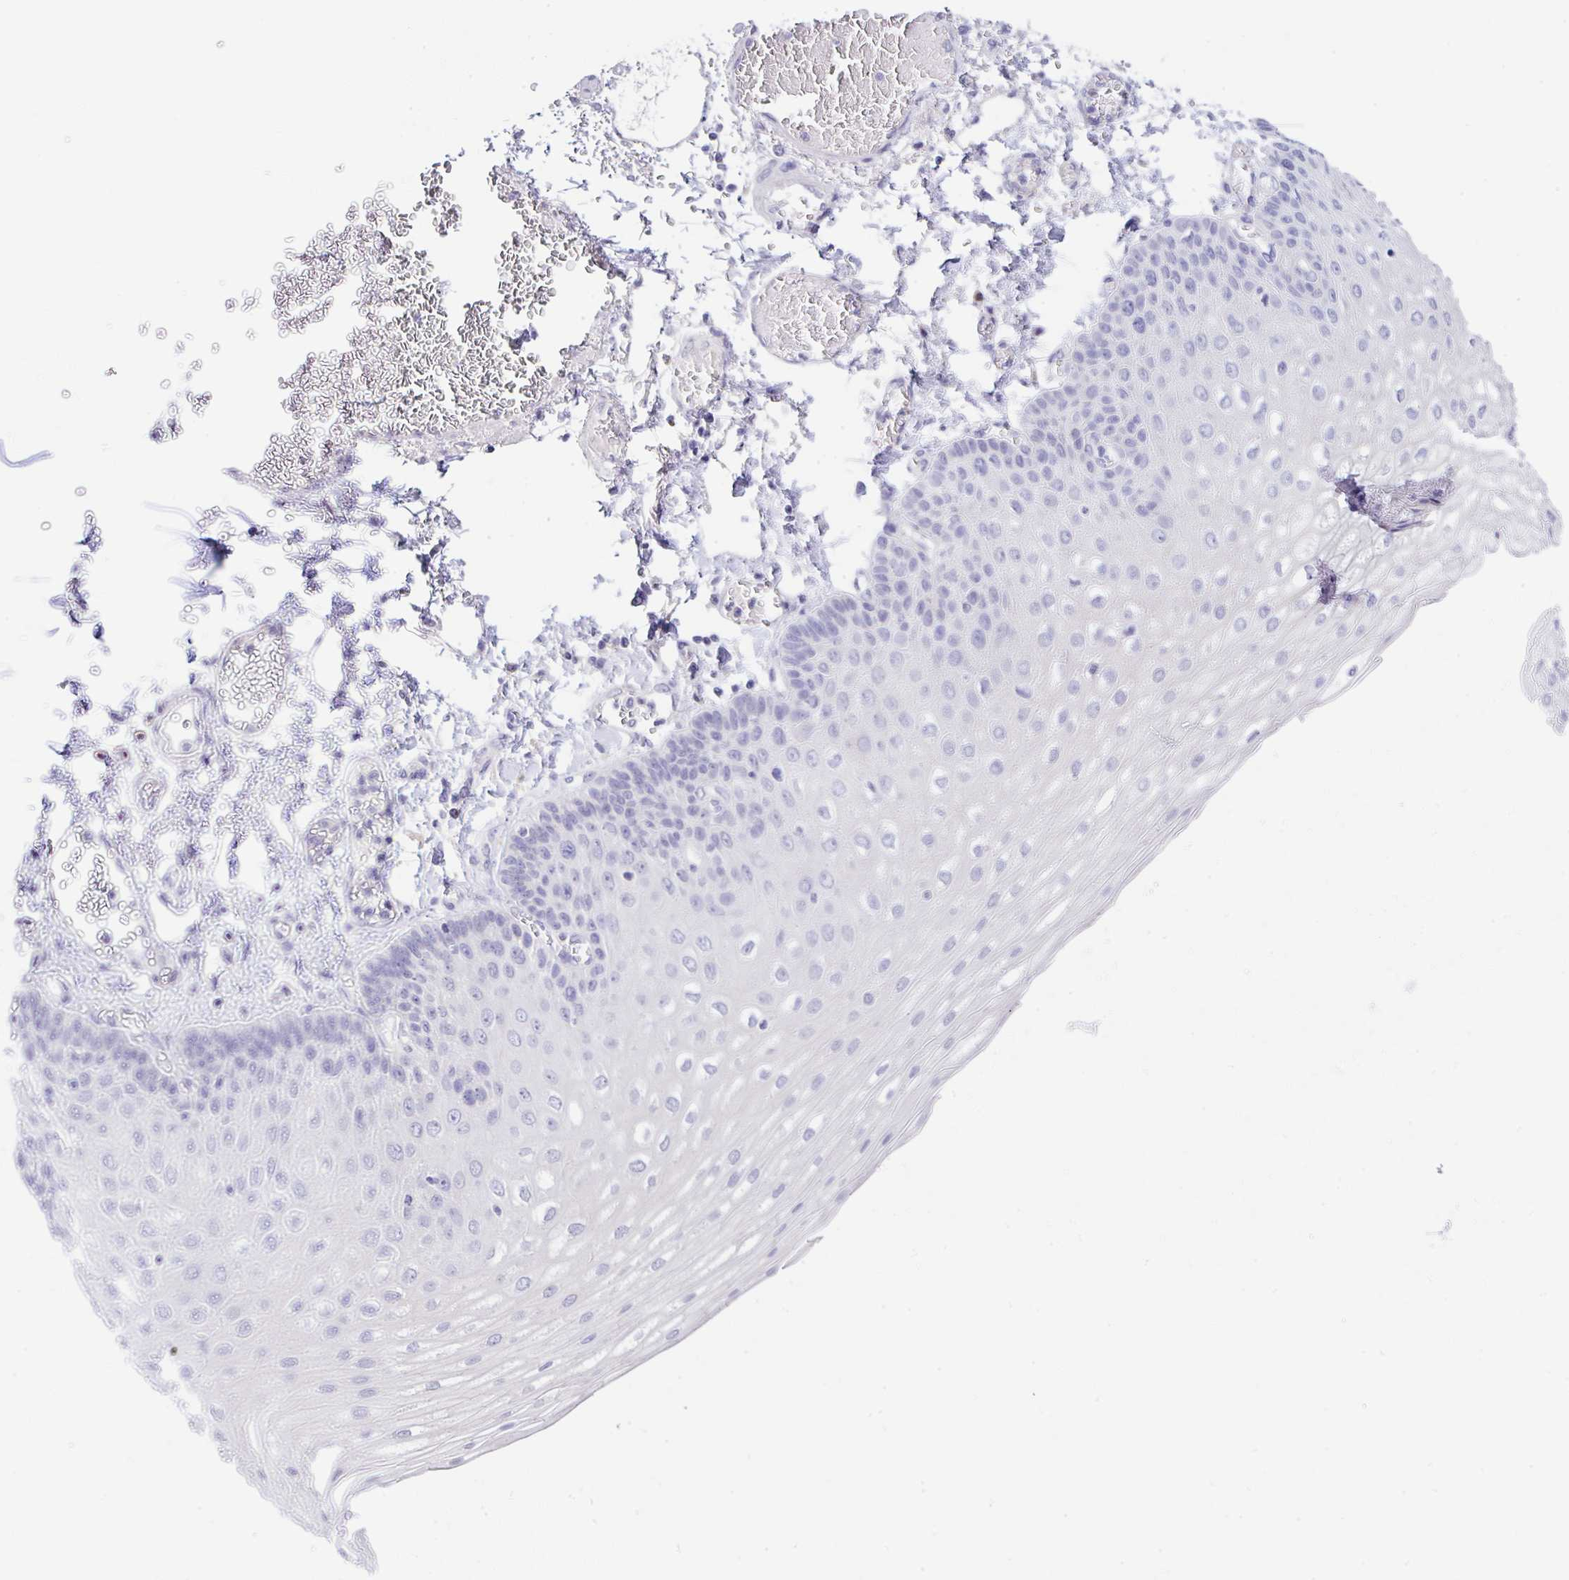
{"staining": {"intensity": "negative", "quantity": "none", "location": "none"}, "tissue": "esophagus", "cell_type": "Squamous epithelial cells", "image_type": "normal", "snomed": [{"axis": "morphology", "description": "Normal tissue, NOS"}, {"axis": "morphology", "description": "Adenocarcinoma, NOS"}, {"axis": "topography", "description": "Esophagus"}], "caption": "Immunohistochemistry histopathology image of benign esophagus: esophagus stained with DAB shows no significant protein staining in squamous epithelial cells. (DAB immunohistochemistry, high magnification).", "gene": "SERPINE3", "patient": {"sex": "male", "age": 81}}